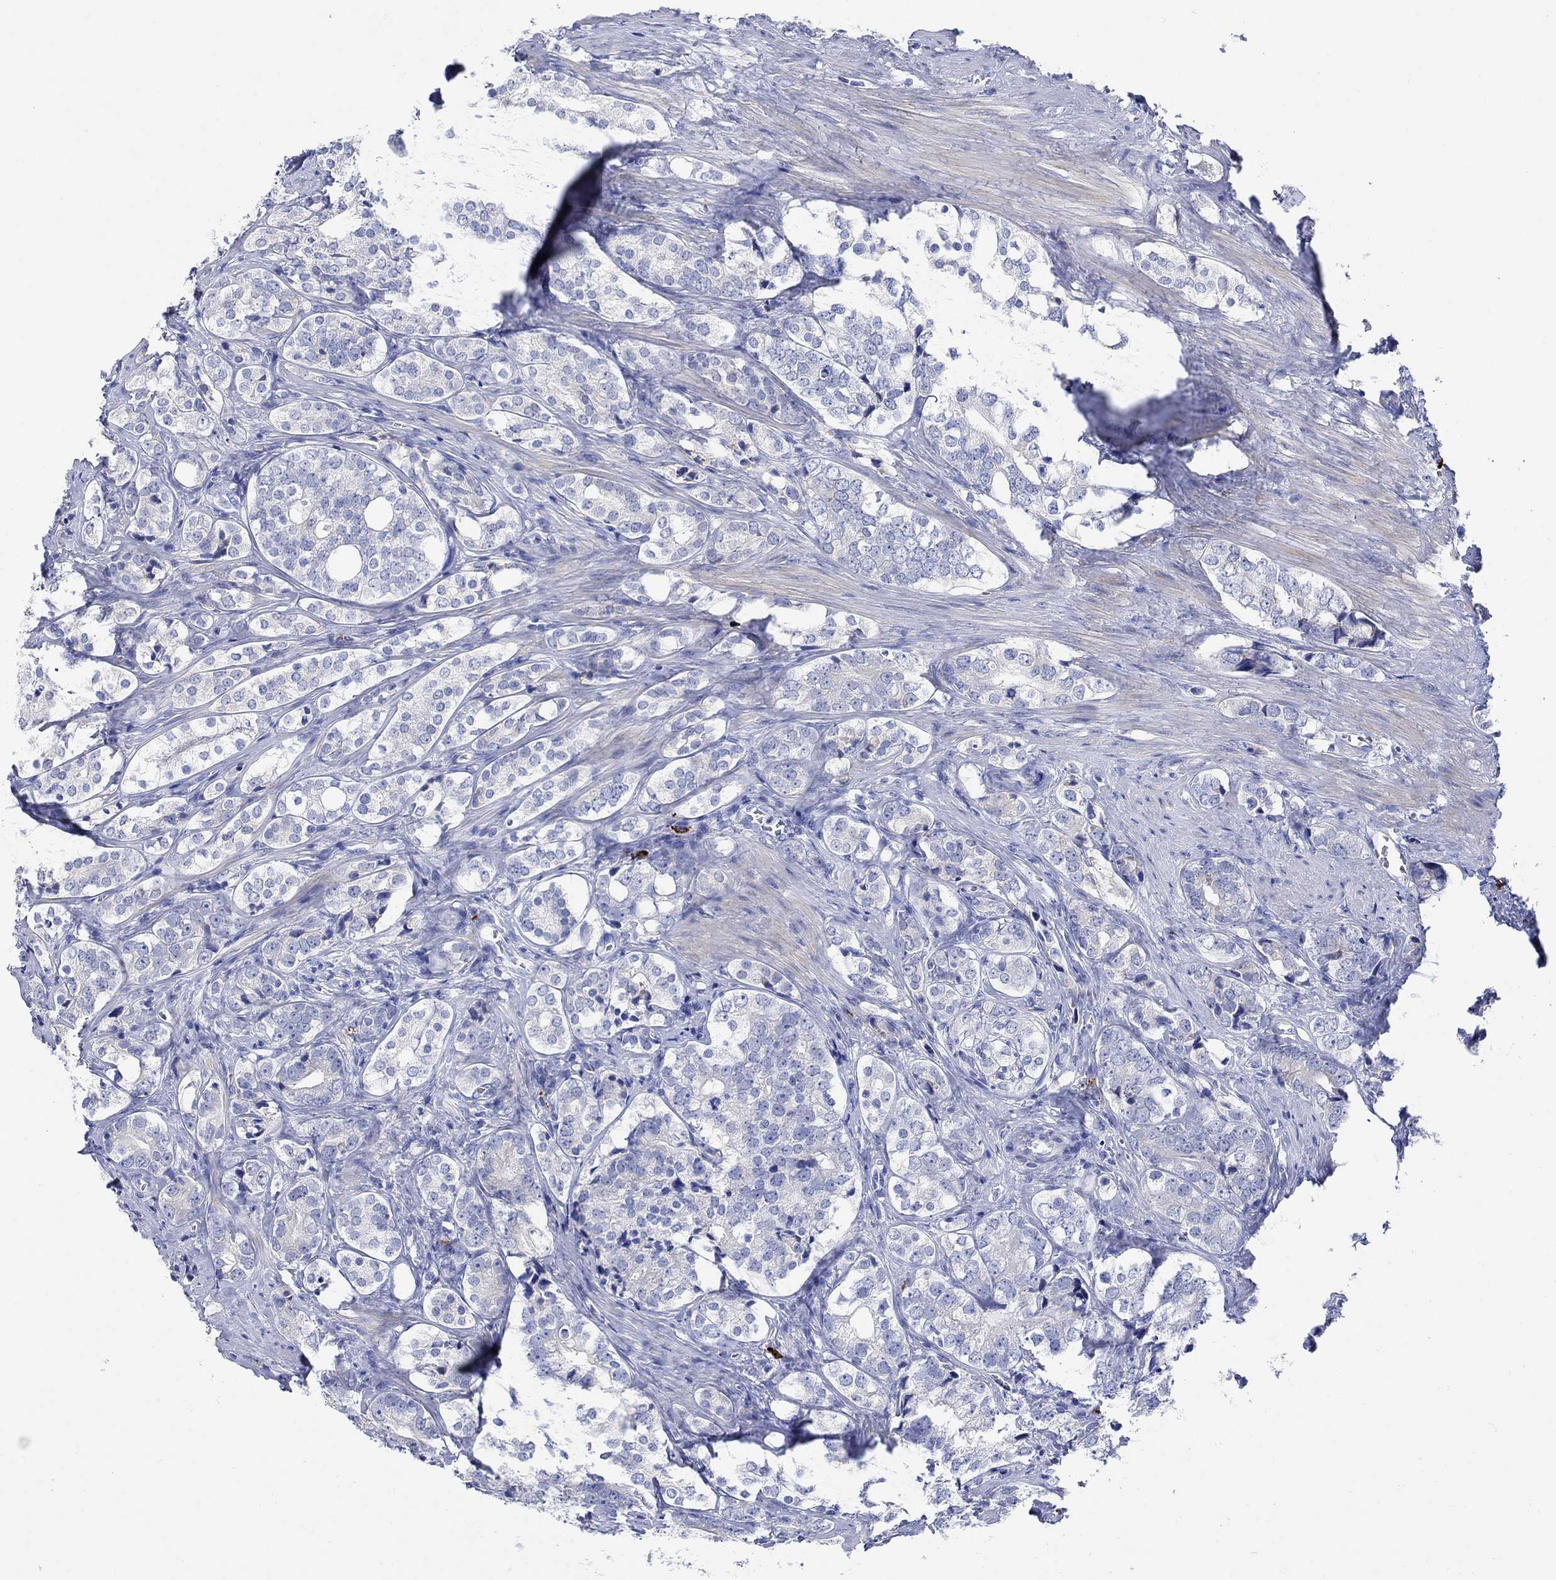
{"staining": {"intensity": "negative", "quantity": "none", "location": "none"}, "tissue": "prostate cancer", "cell_type": "Tumor cells", "image_type": "cancer", "snomed": [{"axis": "morphology", "description": "Adenocarcinoma, NOS"}, {"axis": "topography", "description": "Prostate and seminal vesicle, NOS"}], "caption": "DAB immunohistochemical staining of human prostate adenocarcinoma shows no significant positivity in tumor cells. (DAB IHC with hematoxylin counter stain).", "gene": "P2RY6", "patient": {"sex": "male", "age": 63}}